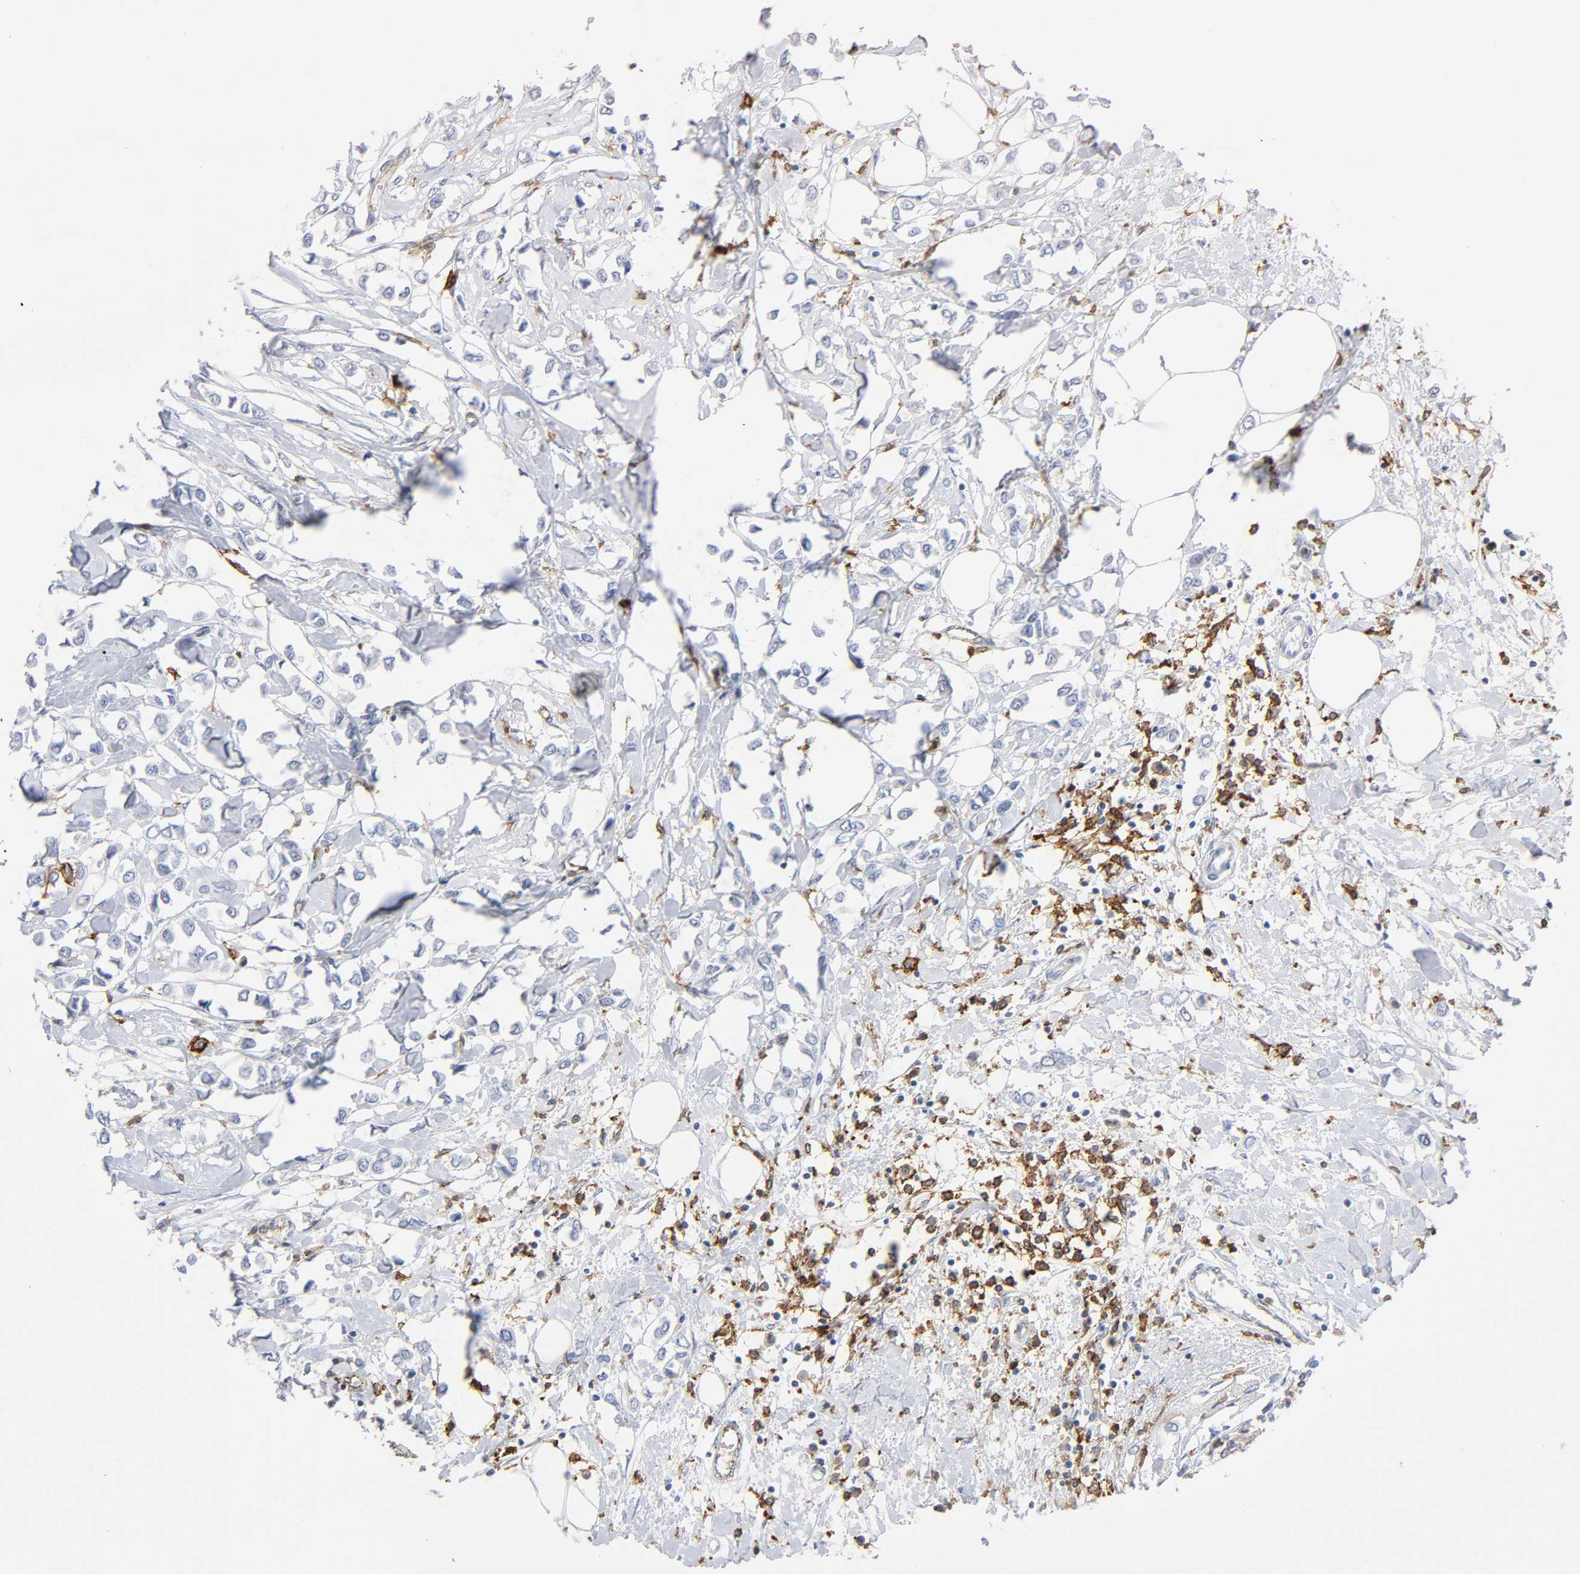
{"staining": {"intensity": "negative", "quantity": "none", "location": "none"}, "tissue": "breast cancer", "cell_type": "Tumor cells", "image_type": "cancer", "snomed": [{"axis": "morphology", "description": "Lobular carcinoma"}, {"axis": "topography", "description": "Breast"}], "caption": "Tumor cells are negative for protein expression in human lobular carcinoma (breast).", "gene": "LYN", "patient": {"sex": "female", "age": 51}}